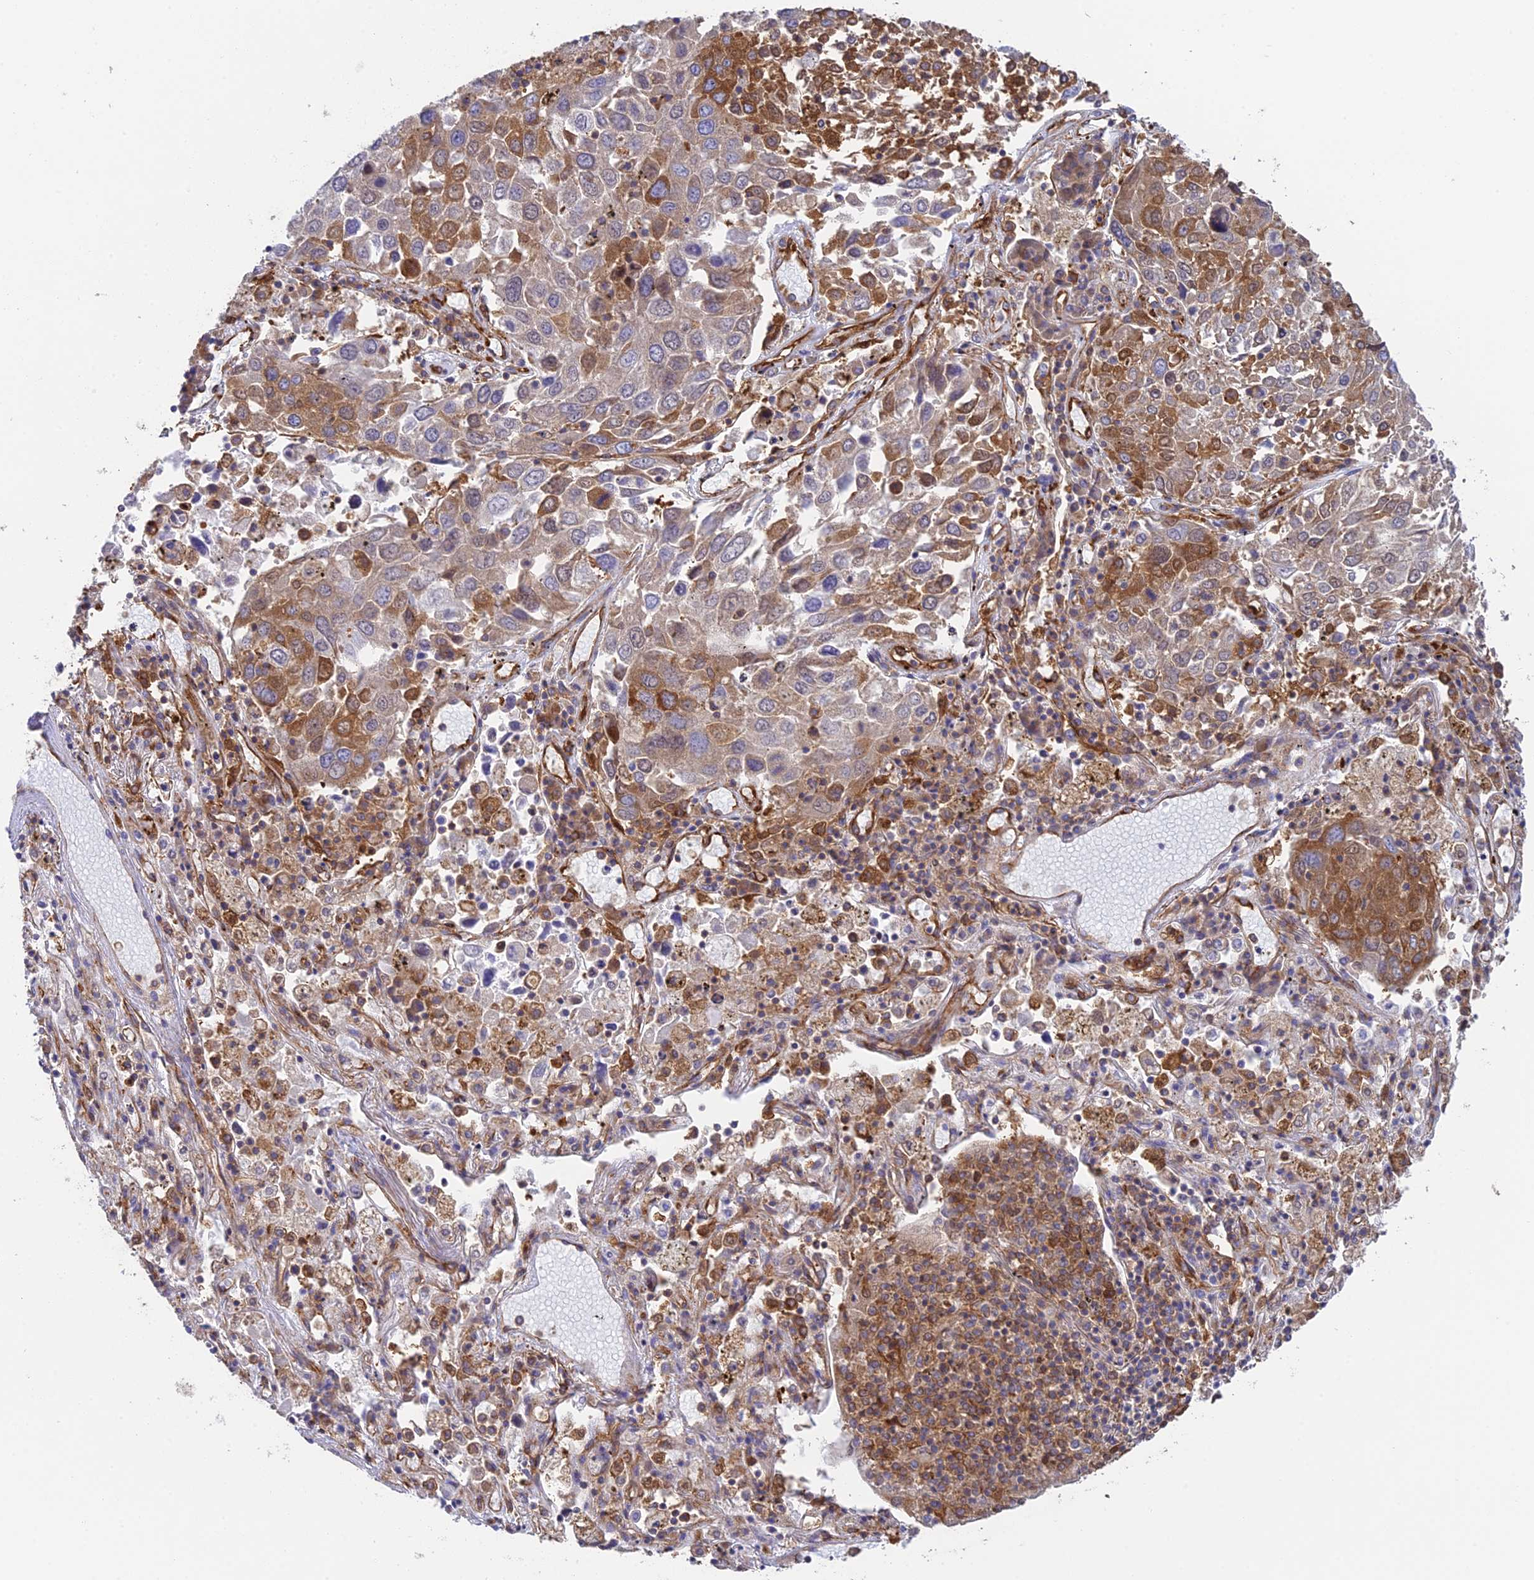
{"staining": {"intensity": "moderate", "quantity": "25%-75%", "location": "cytoplasmic/membranous"}, "tissue": "lung cancer", "cell_type": "Tumor cells", "image_type": "cancer", "snomed": [{"axis": "morphology", "description": "Squamous cell carcinoma, NOS"}, {"axis": "topography", "description": "Lung"}], "caption": "IHC image of neoplastic tissue: lung squamous cell carcinoma stained using IHC shows medium levels of moderate protein expression localized specifically in the cytoplasmic/membranous of tumor cells, appearing as a cytoplasmic/membranous brown color.", "gene": "CCDC69", "patient": {"sex": "male", "age": 65}}